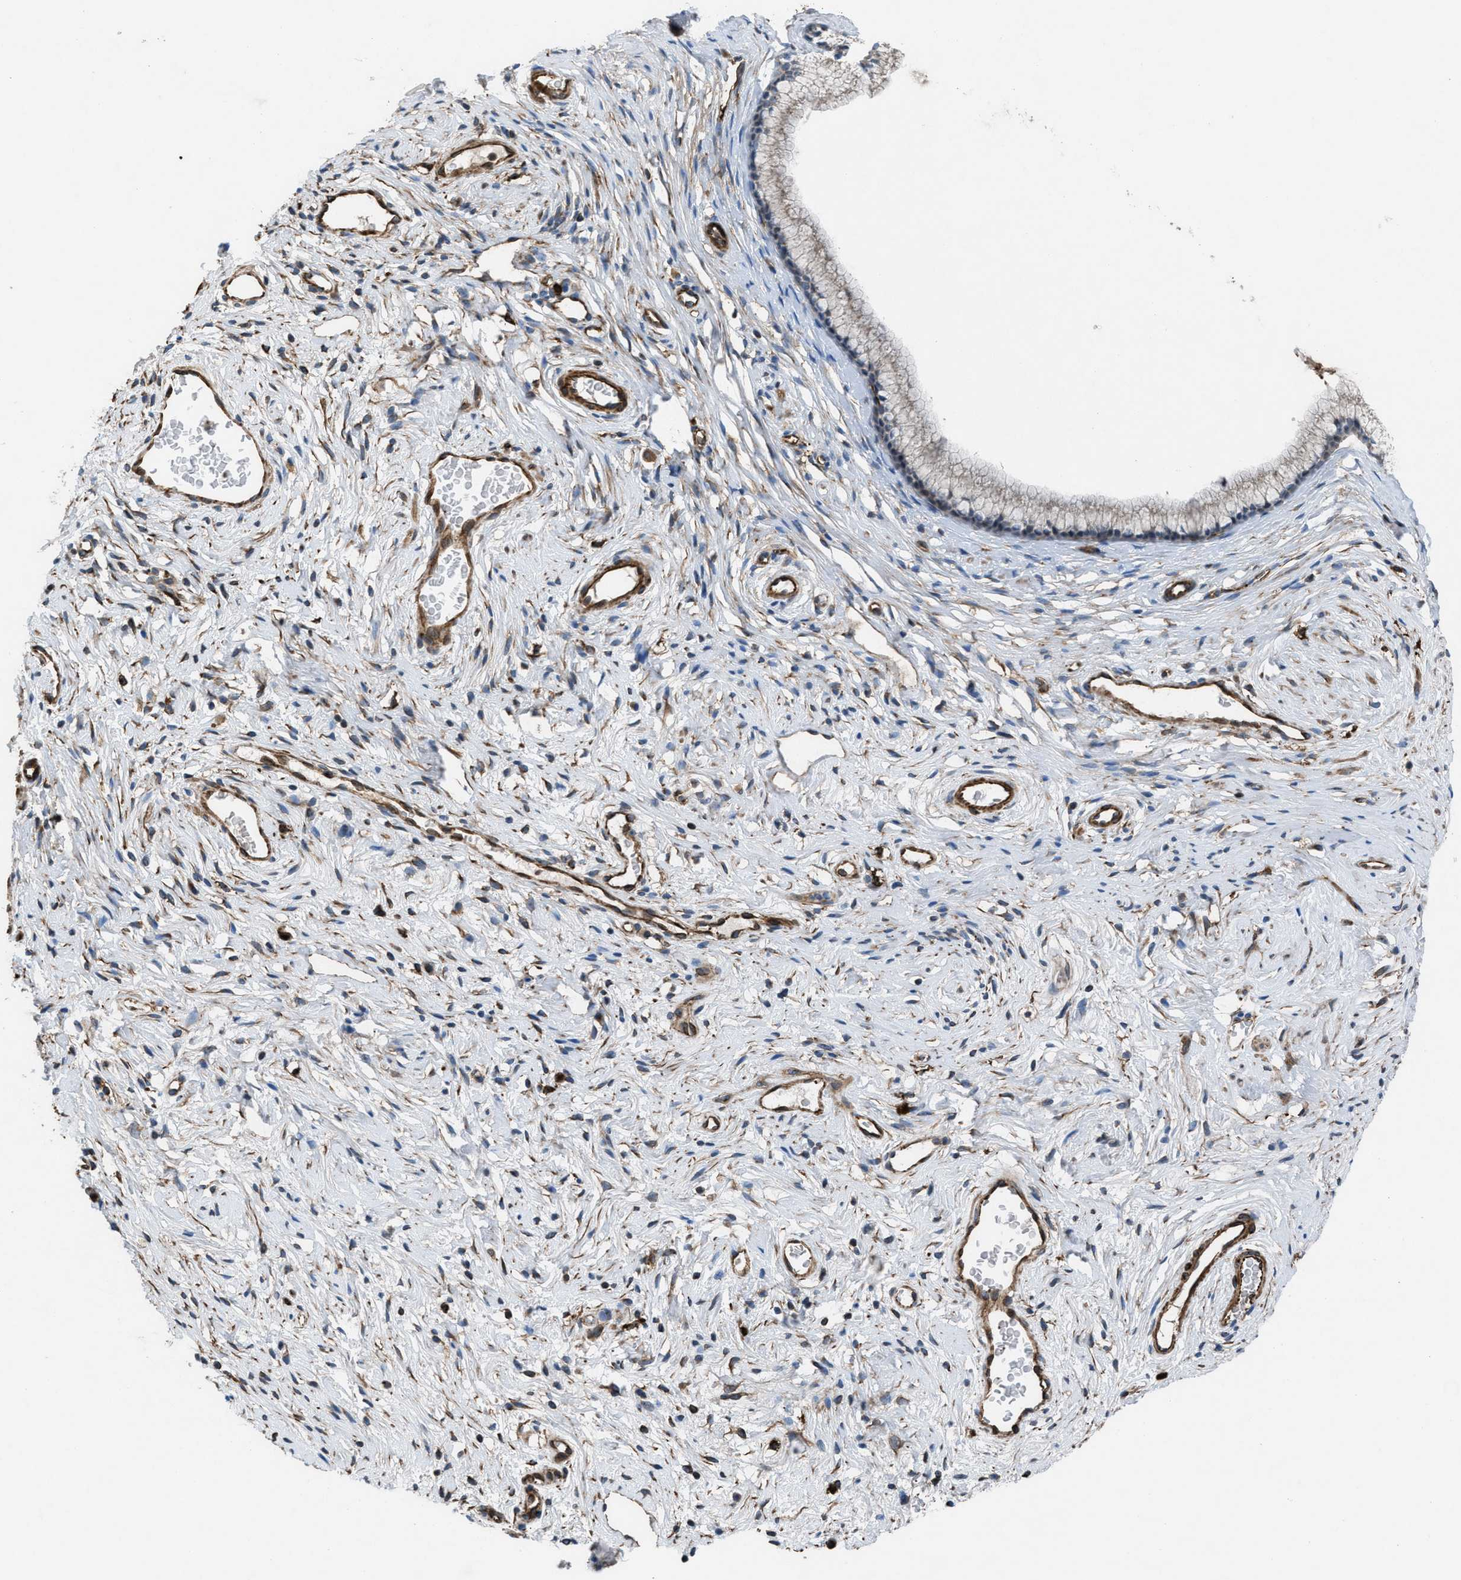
{"staining": {"intensity": "weak", "quantity": "<25%", "location": "cytoplasmic/membranous"}, "tissue": "cervix", "cell_type": "Glandular cells", "image_type": "normal", "snomed": [{"axis": "morphology", "description": "Normal tissue, NOS"}, {"axis": "topography", "description": "Cervix"}], "caption": "Glandular cells are negative for brown protein staining in unremarkable cervix.", "gene": "SLC6A9", "patient": {"sex": "female", "age": 77}}